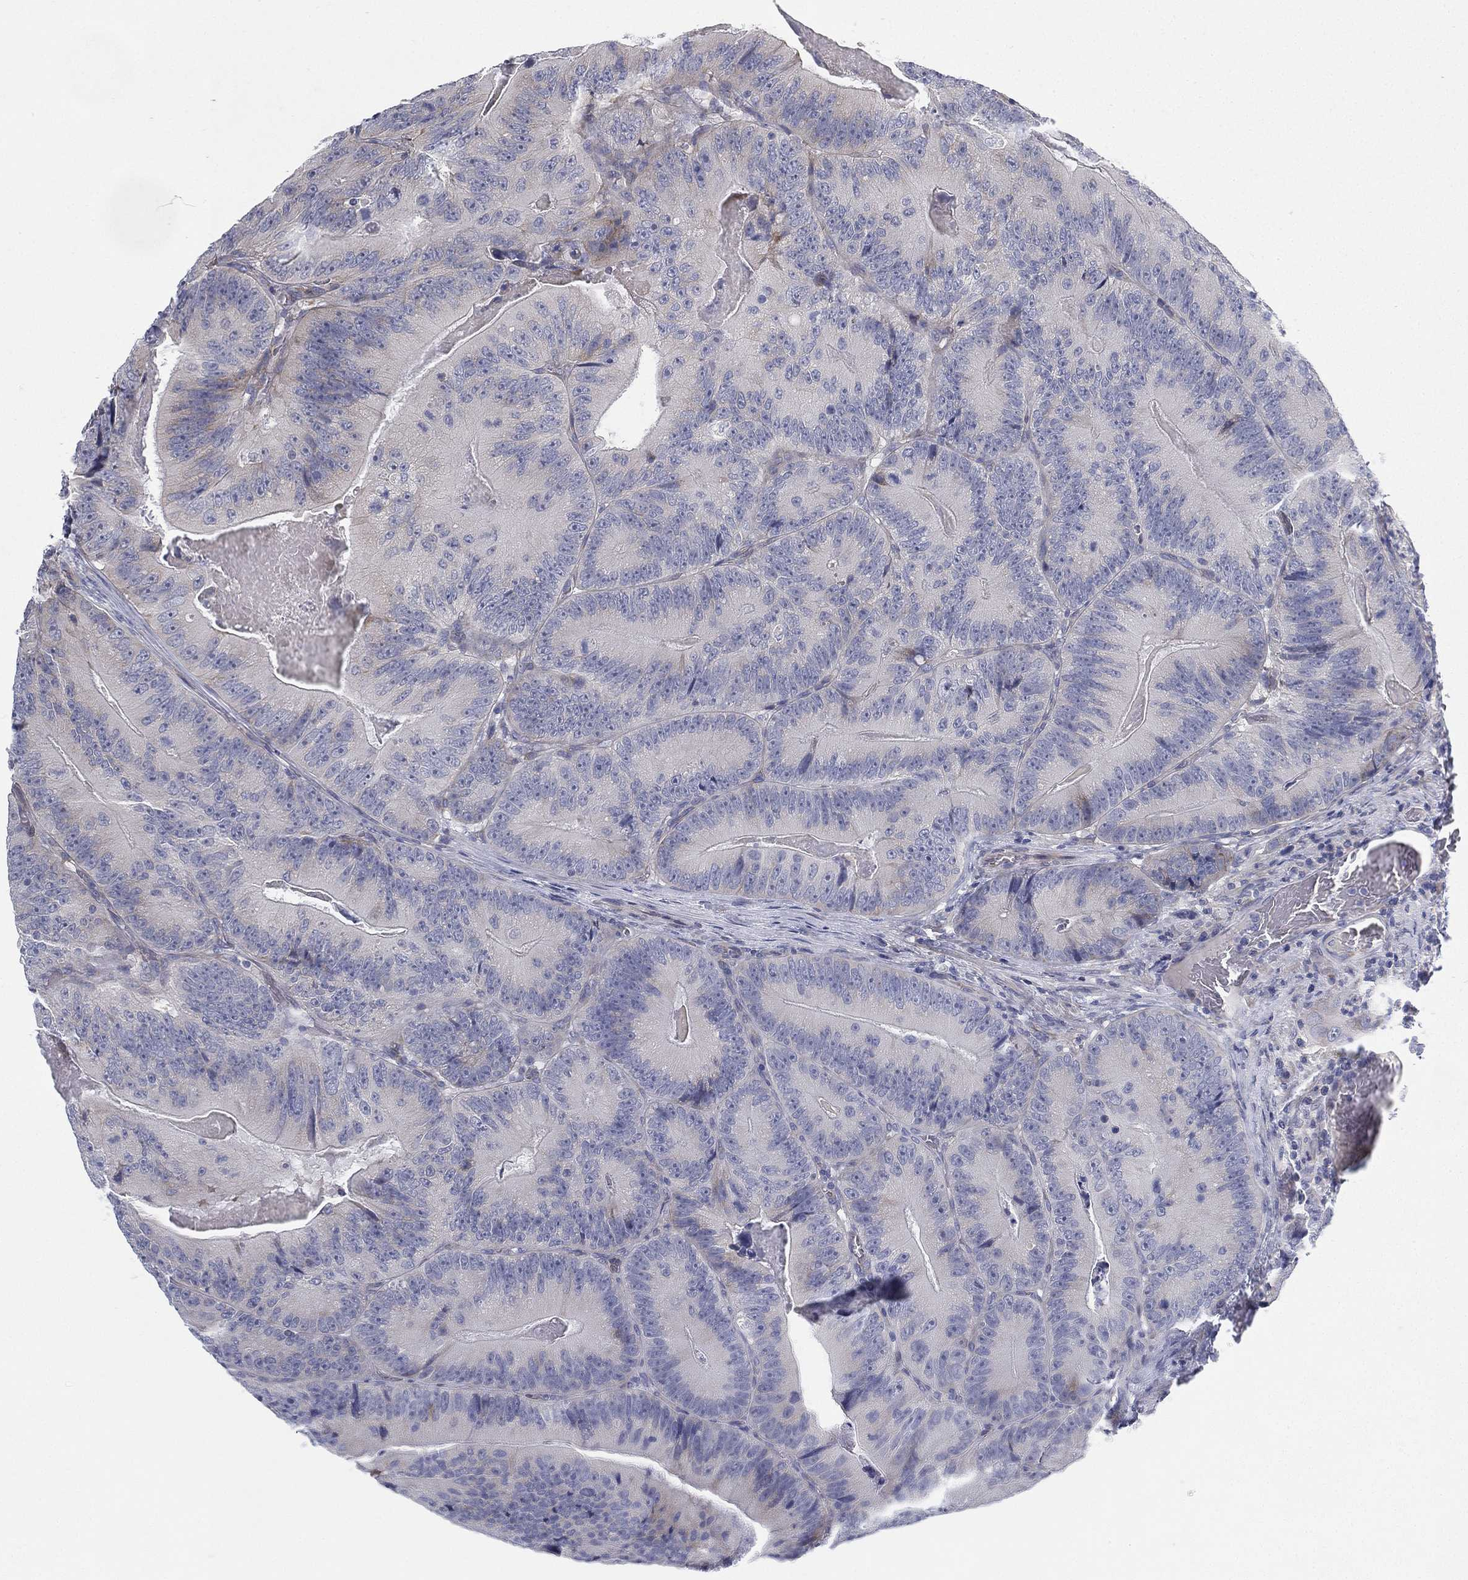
{"staining": {"intensity": "negative", "quantity": "none", "location": "none"}, "tissue": "colorectal cancer", "cell_type": "Tumor cells", "image_type": "cancer", "snomed": [{"axis": "morphology", "description": "Adenocarcinoma, NOS"}, {"axis": "topography", "description": "Colon"}], "caption": "High magnification brightfield microscopy of adenocarcinoma (colorectal) stained with DAB (3,3'-diaminobenzidine) (brown) and counterstained with hematoxylin (blue): tumor cells show no significant positivity.", "gene": "HEATR4", "patient": {"sex": "female", "age": 86}}